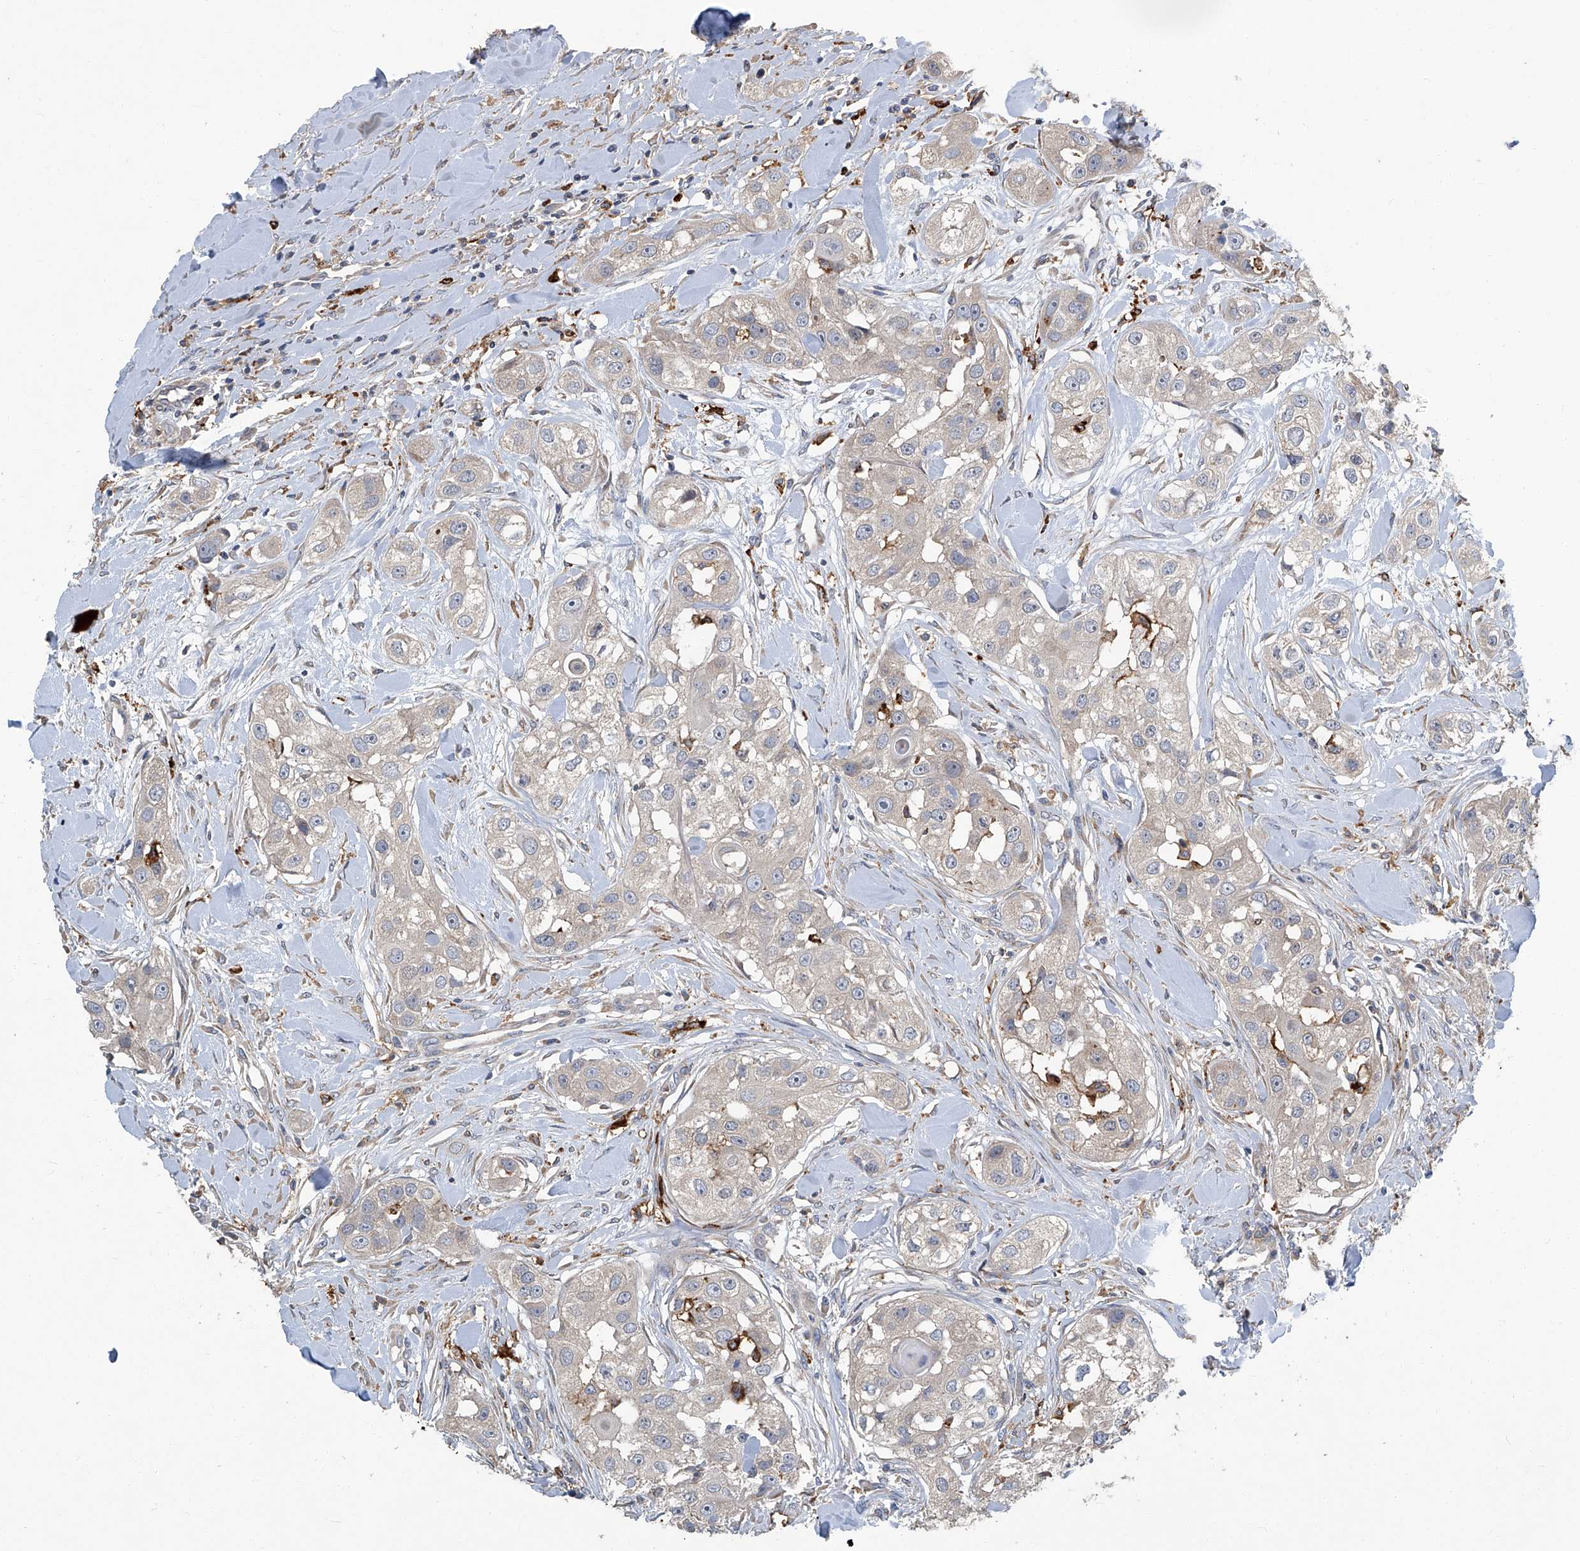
{"staining": {"intensity": "negative", "quantity": "none", "location": "none"}, "tissue": "head and neck cancer", "cell_type": "Tumor cells", "image_type": "cancer", "snomed": [{"axis": "morphology", "description": "Normal tissue, NOS"}, {"axis": "morphology", "description": "Squamous cell carcinoma, NOS"}, {"axis": "topography", "description": "Skeletal muscle"}, {"axis": "topography", "description": "Head-Neck"}], "caption": "A micrograph of squamous cell carcinoma (head and neck) stained for a protein reveals no brown staining in tumor cells.", "gene": "FAM167A", "patient": {"sex": "male", "age": 51}}